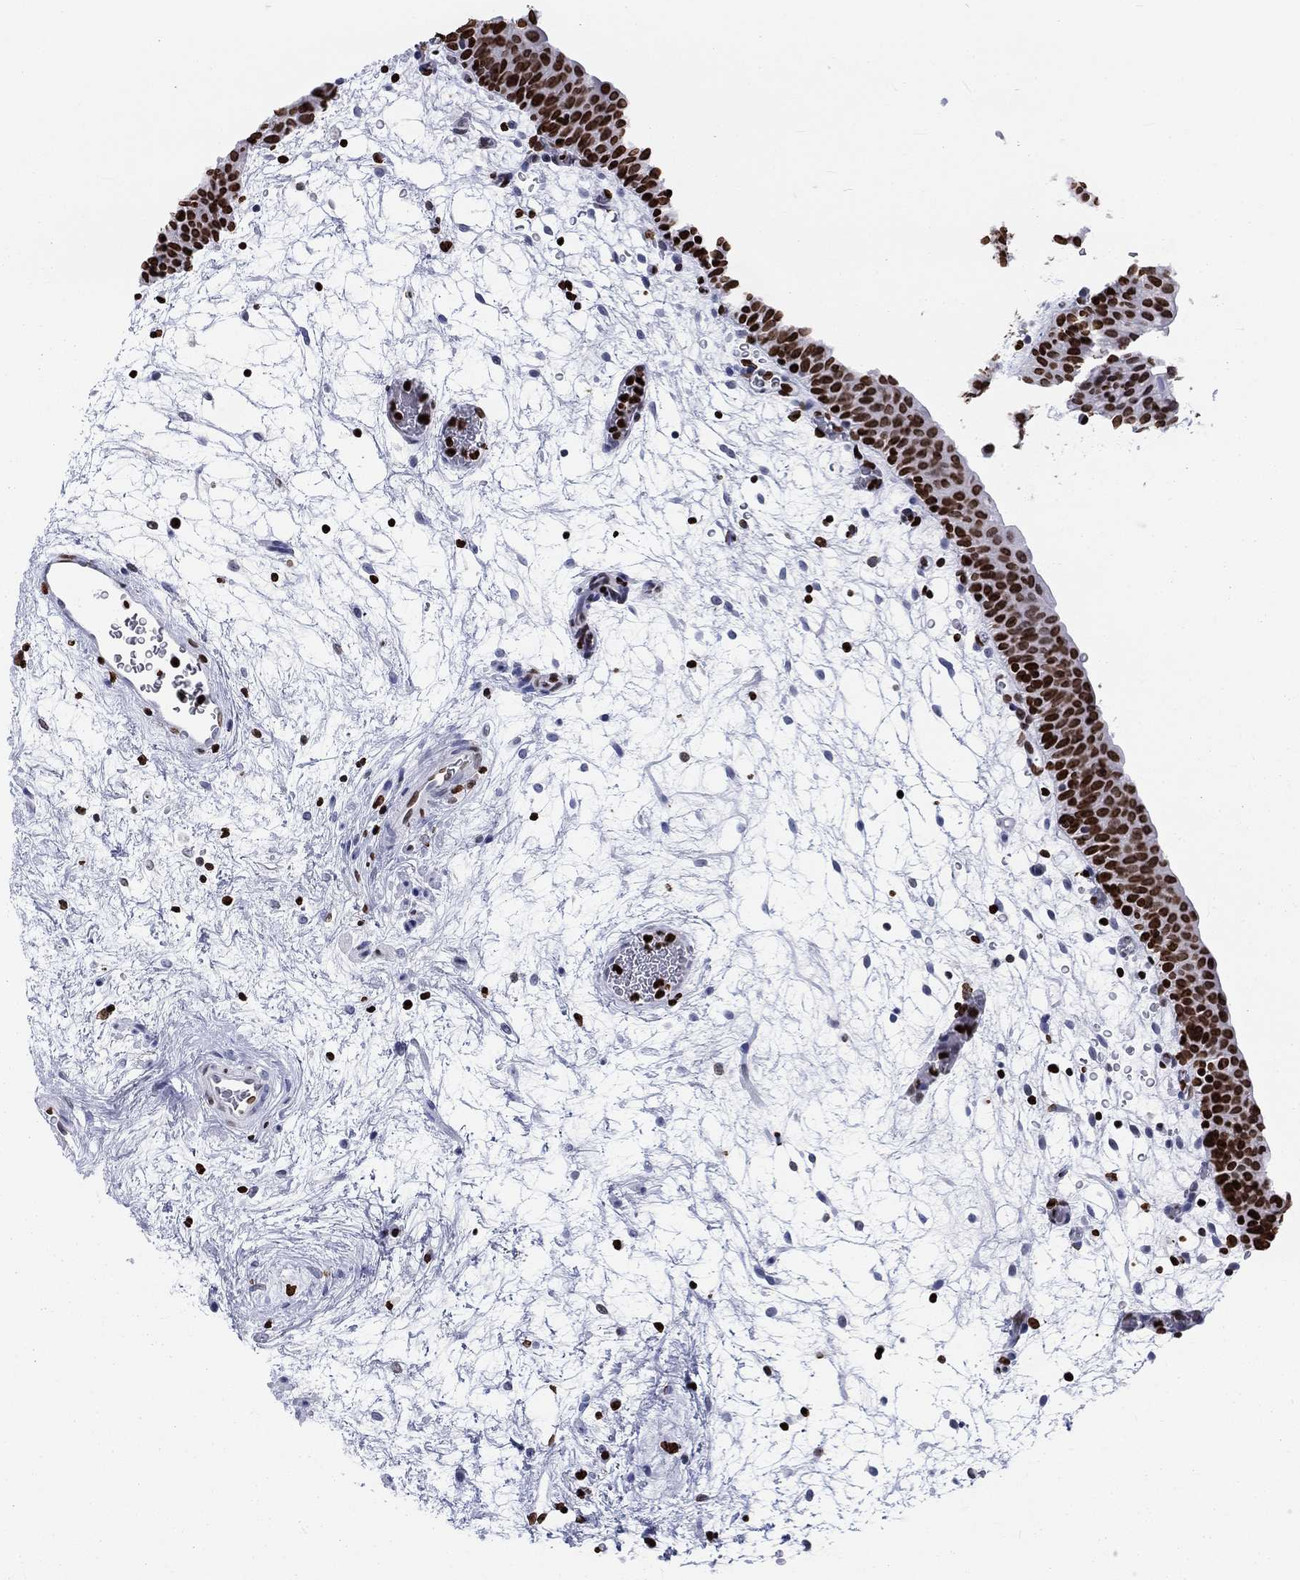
{"staining": {"intensity": "strong", "quantity": "25%-75%", "location": "nuclear"}, "tissue": "urinary bladder", "cell_type": "Urothelial cells", "image_type": "normal", "snomed": [{"axis": "morphology", "description": "Normal tissue, NOS"}, {"axis": "topography", "description": "Urinary bladder"}], "caption": "DAB (3,3'-diaminobenzidine) immunohistochemical staining of unremarkable urinary bladder demonstrates strong nuclear protein staining in approximately 25%-75% of urothelial cells.", "gene": "H1", "patient": {"sex": "male", "age": 37}}